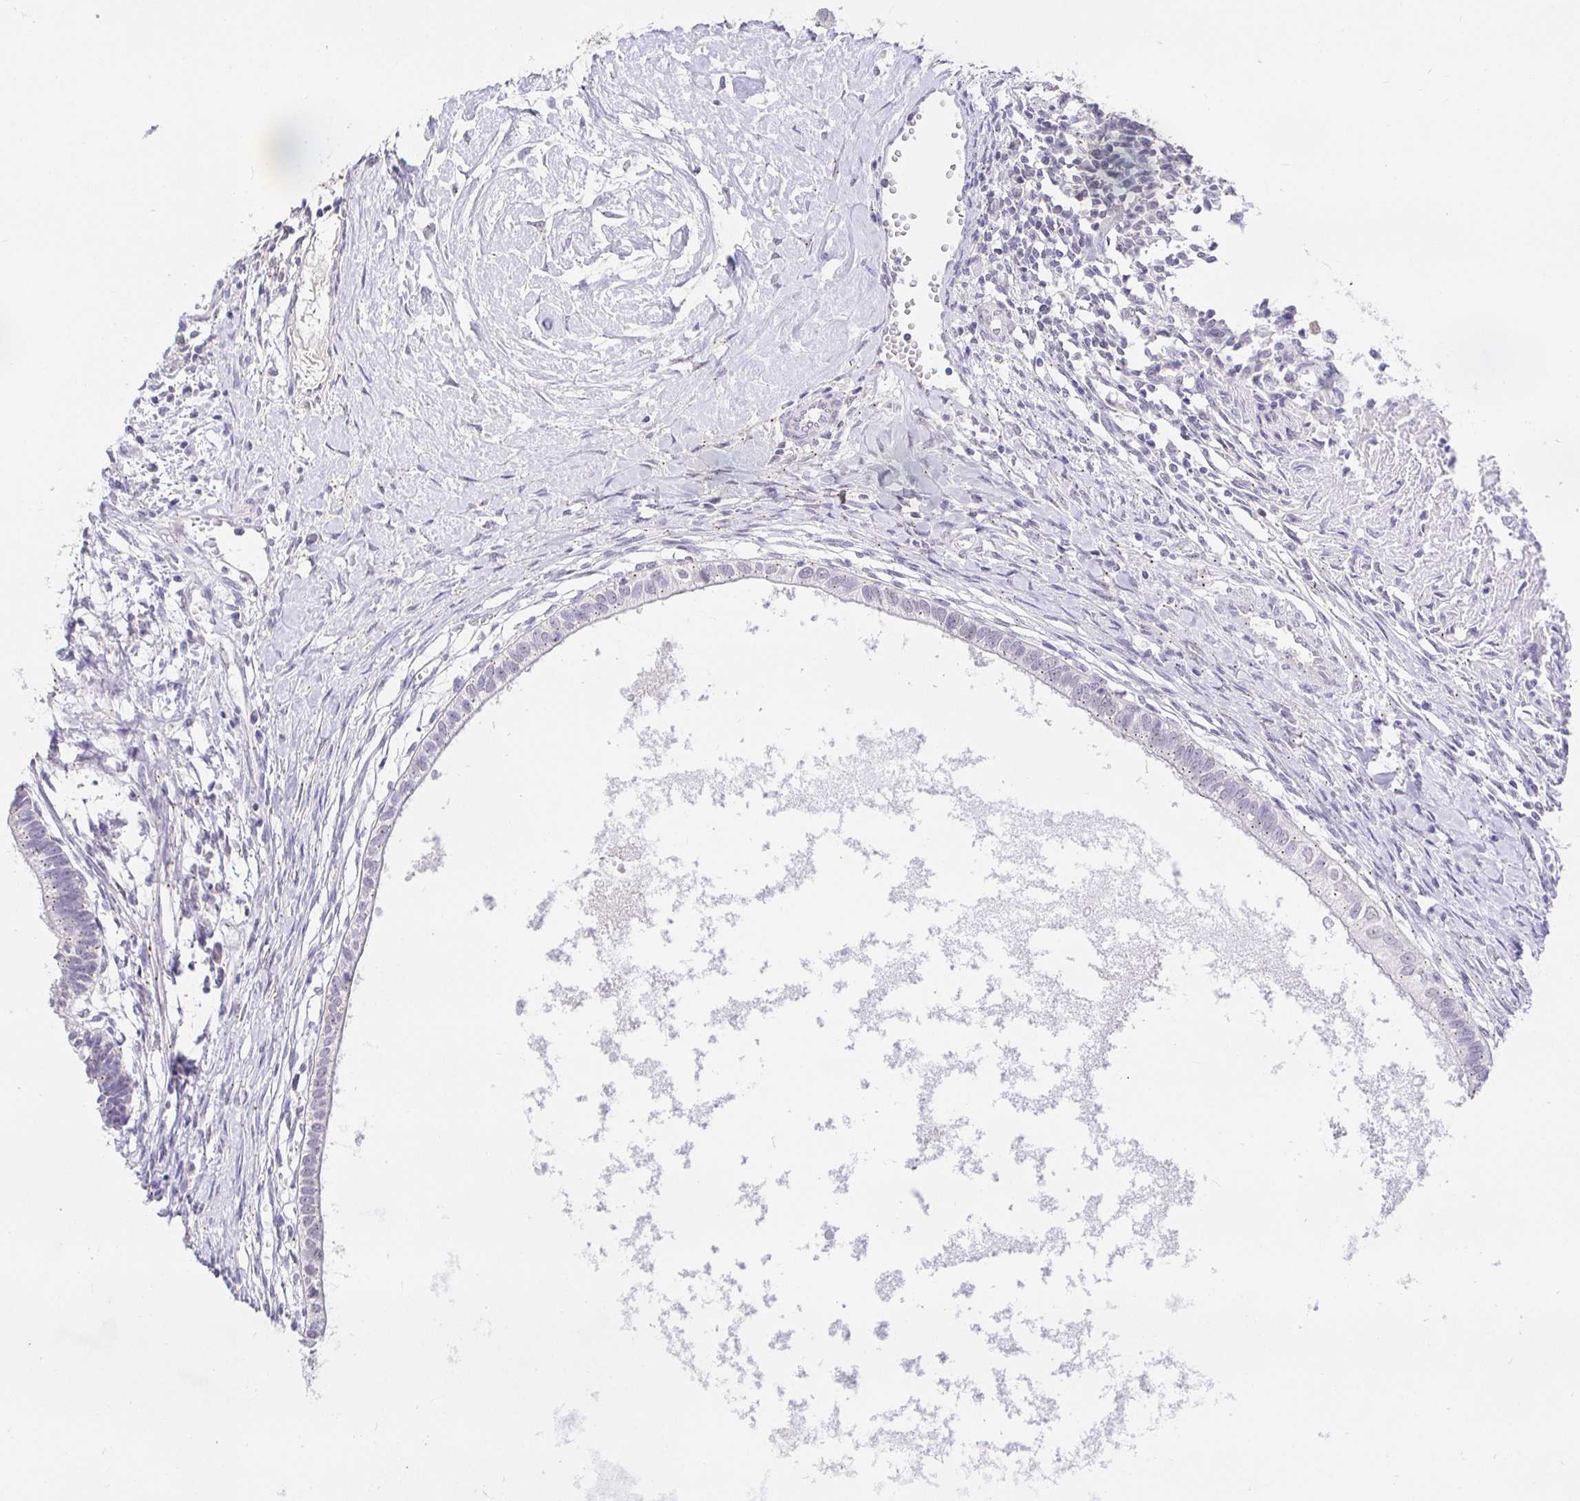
{"staining": {"intensity": "negative", "quantity": "none", "location": "none"}, "tissue": "testis cancer", "cell_type": "Tumor cells", "image_type": "cancer", "snomed": [{"axis": "morphology", "description": "Carcinoma, Embryonal, NOS"}, {"axis": "topography", "description": "Testis"}], "caption": "The IHC micrograph has no significant expression in tumor cells of embryonal carcinoma (testis) tissue.", "gene": "EZHIP", "patient": {"sex": "male", "age": 37}}